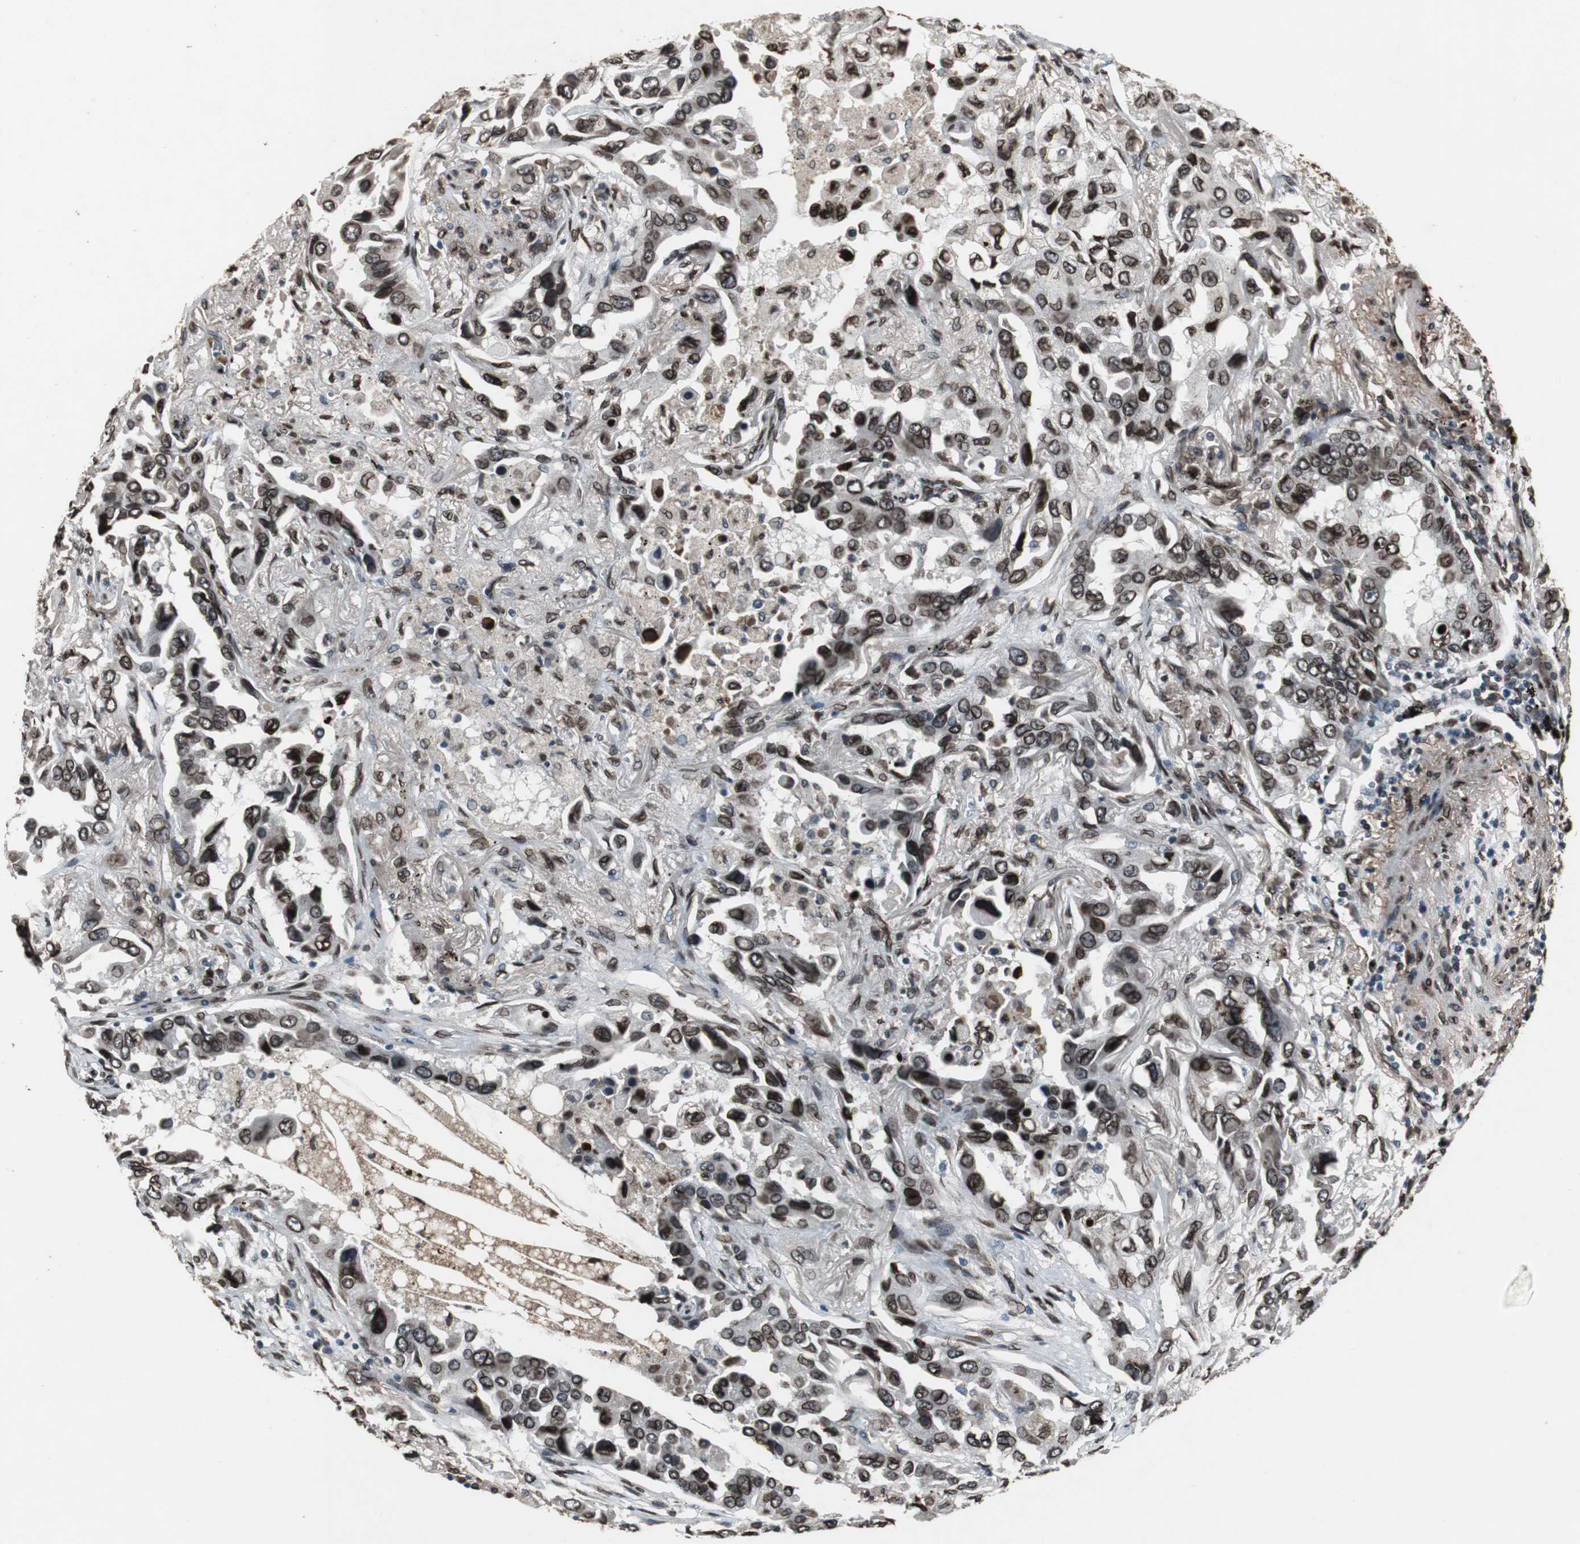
{"staining": {"intensity": "strong", "quantity": ">75%", "location": "cytoplasmic/membranous,nuclear"}, "tissue": "lung cancer", "cell_type": "Tumor cells", "image_type": "cancer", "snomed": [{"axis": "morphology", "description": "Adenocarcinoma, NOS"}, {"axis": "topography", "description": "Lung"}], "caption": "High-magnification brightfield microscopy of lung cancer stained with DAB (brown) and counterstained with hematoxylin (blue). tumor cells exhibit strong cytoplasmic/membranous and nuclear staining is appreciated in about>75% of cells.", "gene": "LMNA", "patient": {"sex": "female", "age": 65}}